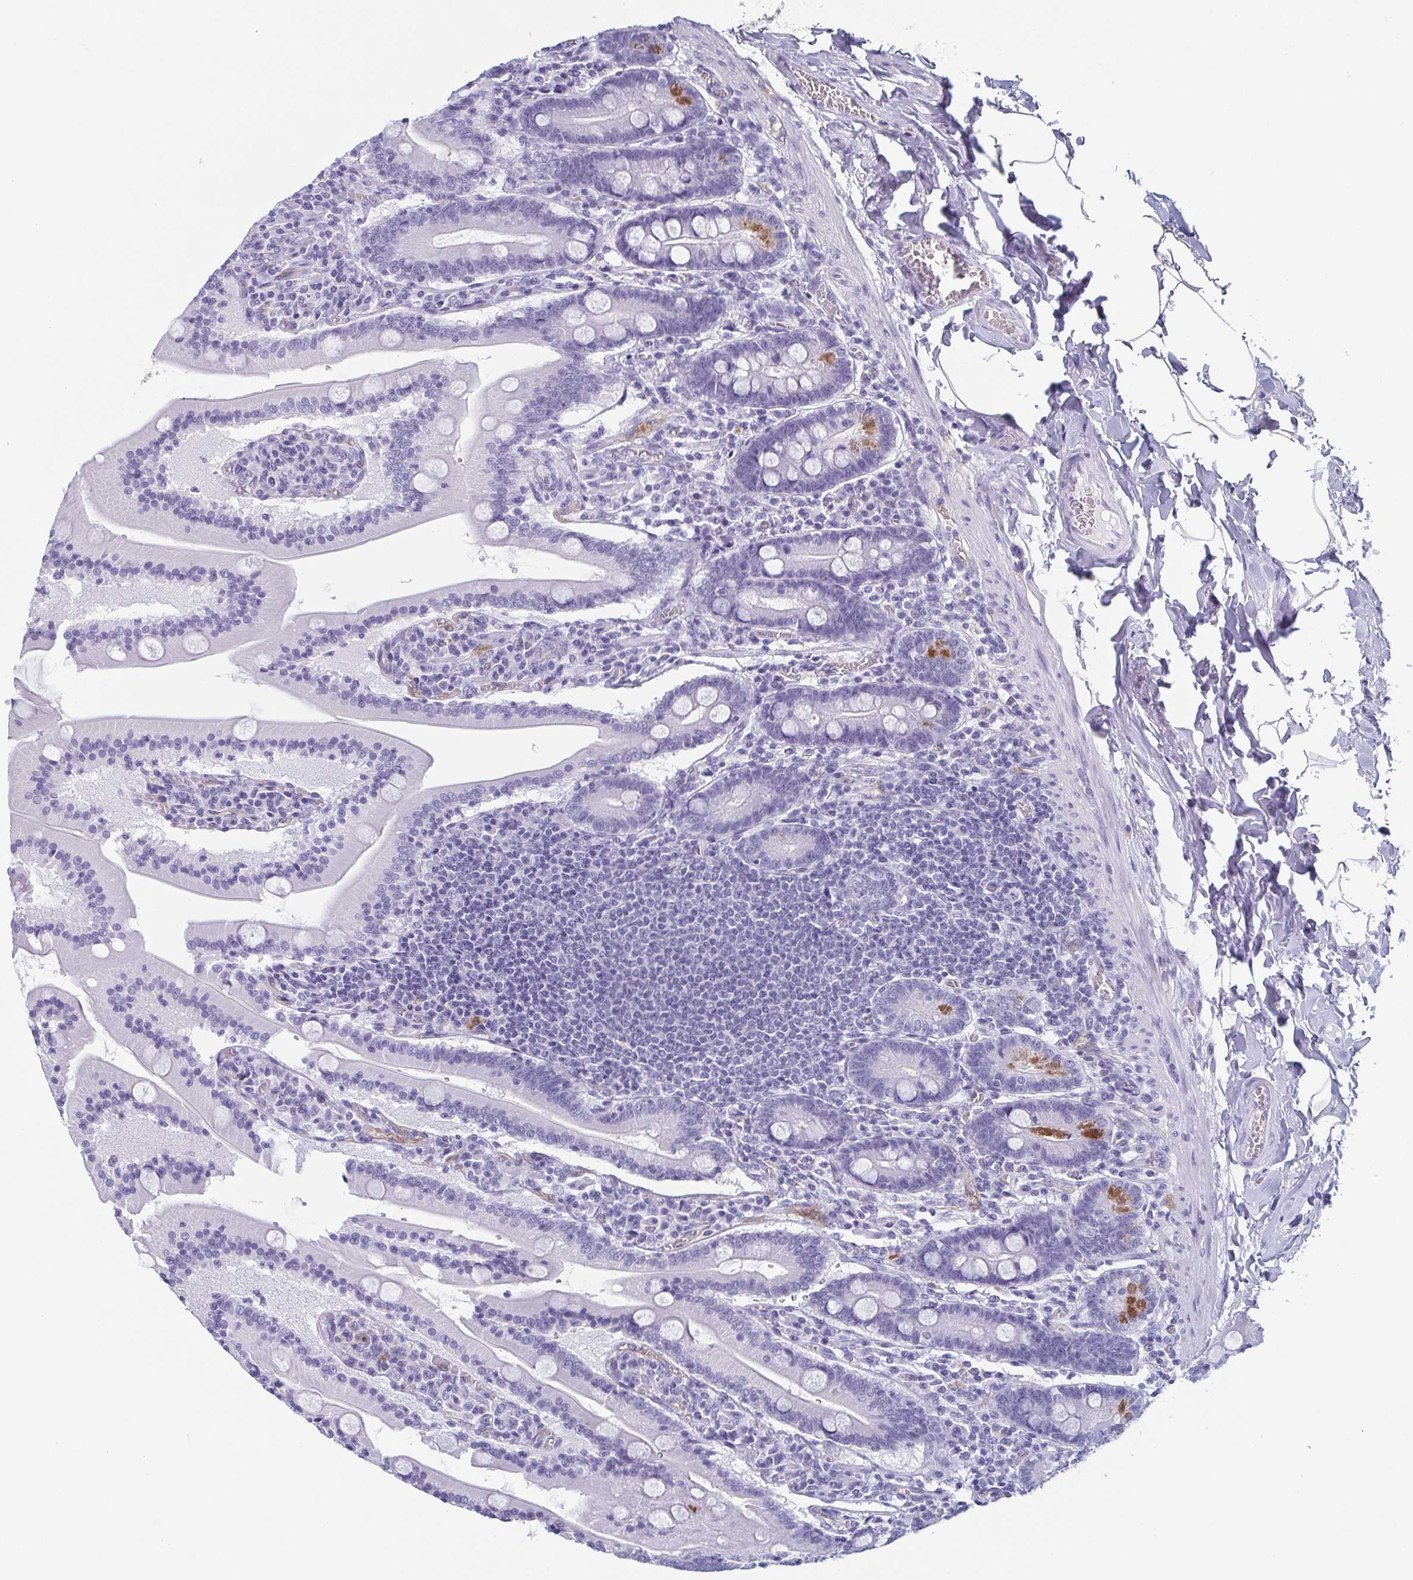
{"staining": {"intensity": "strong", "quantity": "<25%", "location": "cytoplasmic/membranous"}, "tissue": "small intestine", "cell_type": "Glandular cells", "image_type": "normal", "snomed": [{"axis": "morphology", "description": "Normal tissue, NOS"}, {"axis": "topography", "description": "Small intestine"}], "caption": "Small intestine stained with immunohistochemistry shows strong cytoplasmic/membranous expression in about <25% of glandular cells. The staining was performed using DAB, with brown indicating positive protein expression. Nuclei are stained blue with hematoxylin.", "gene": "LYRM2", "patient": {"sex": "male", "age": 37}}